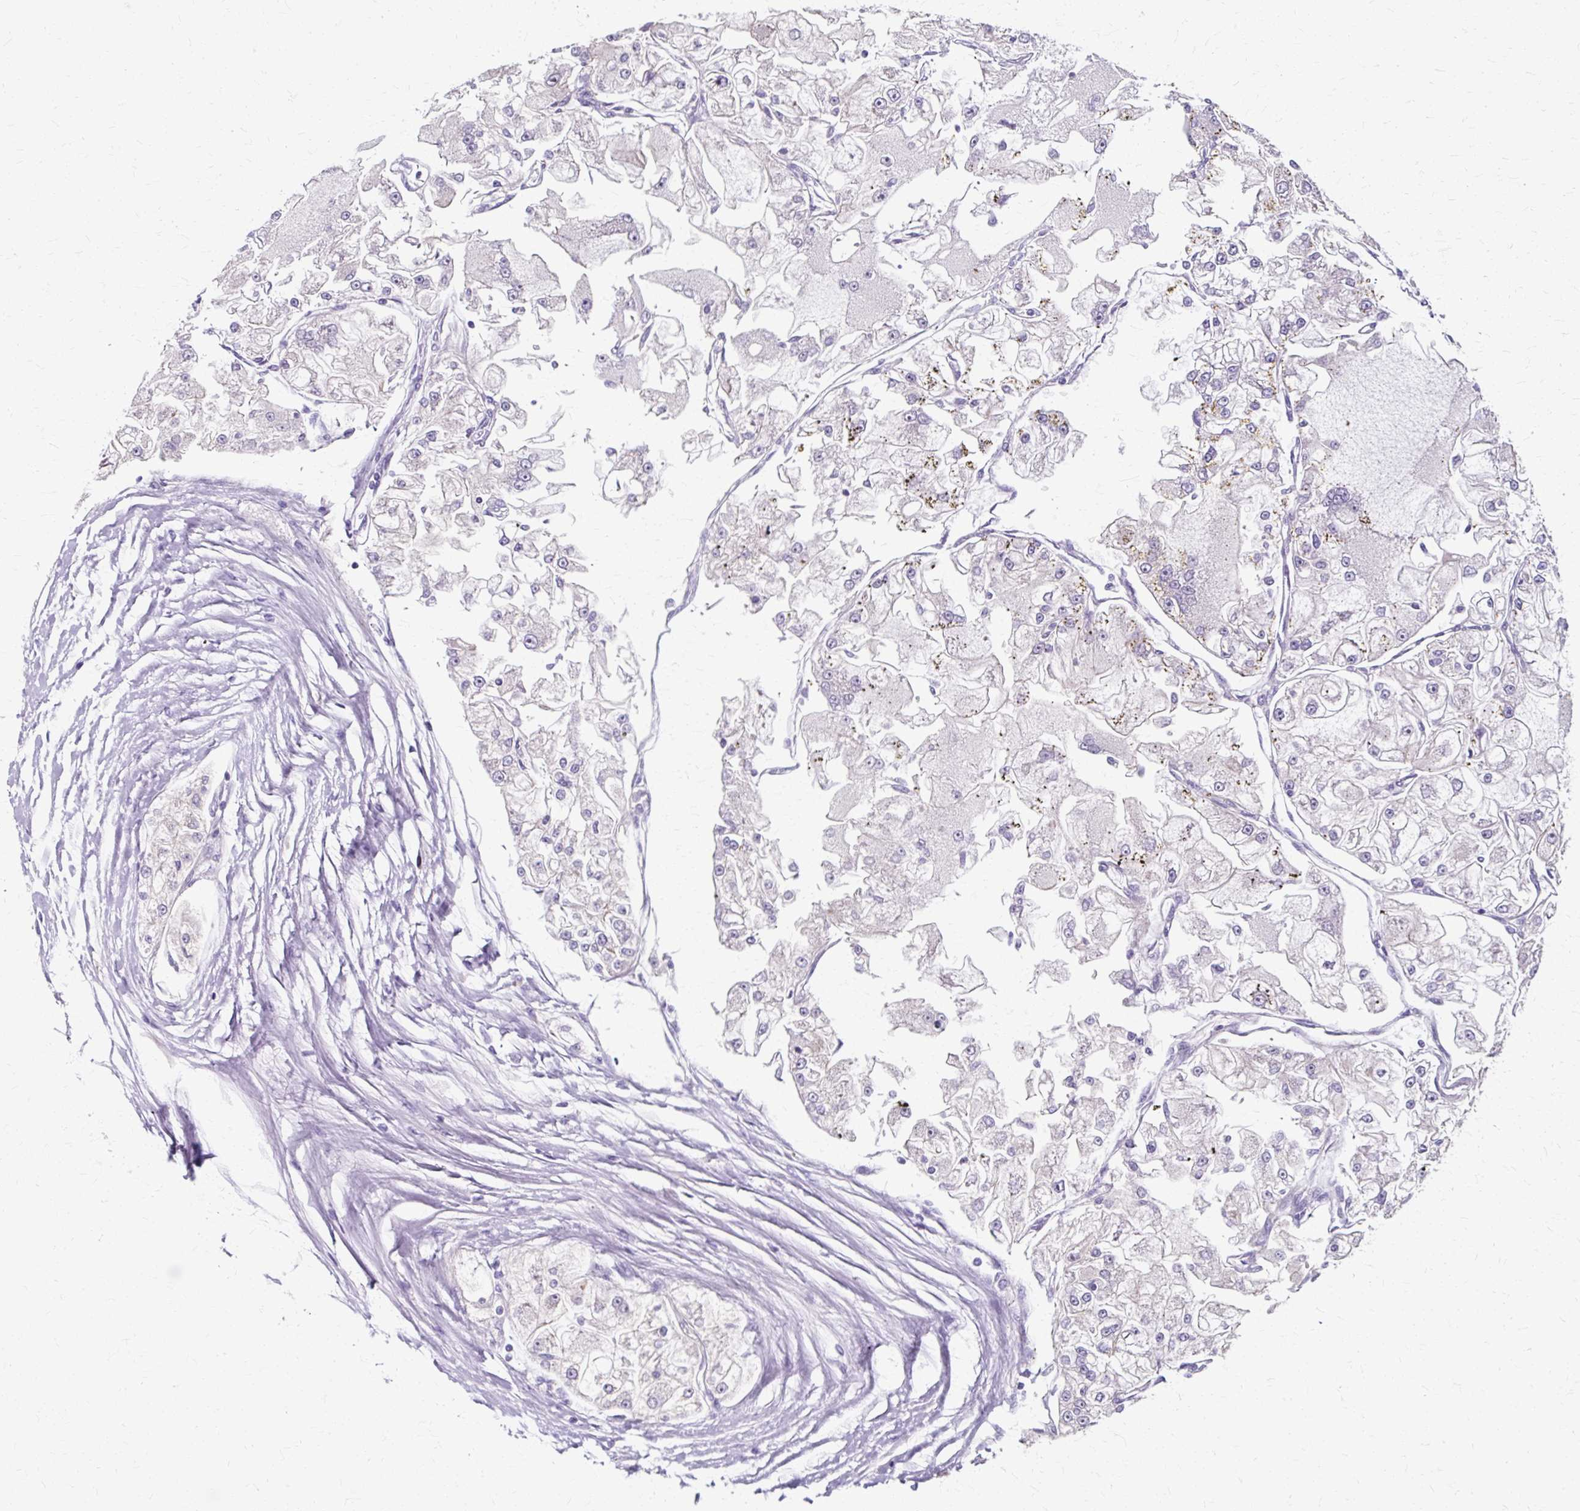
{"staining": {"intensity": "negative", "quantity": "none", "location": "none"}, "tissue": "renal cancer", "cell_type": "Tumor cells", "image_type": "cancer", "snomed": [{"axis": "morphology", "description": "Adenocarcinoma, NOS"}, {"axis": "topography", "description": "Kidney"}], "caption": "Tumor cells show no significant positivity in renal adenocarcinoma.", "gene": "ZNF555", "patient": {"sex": "female", "age": 72}}